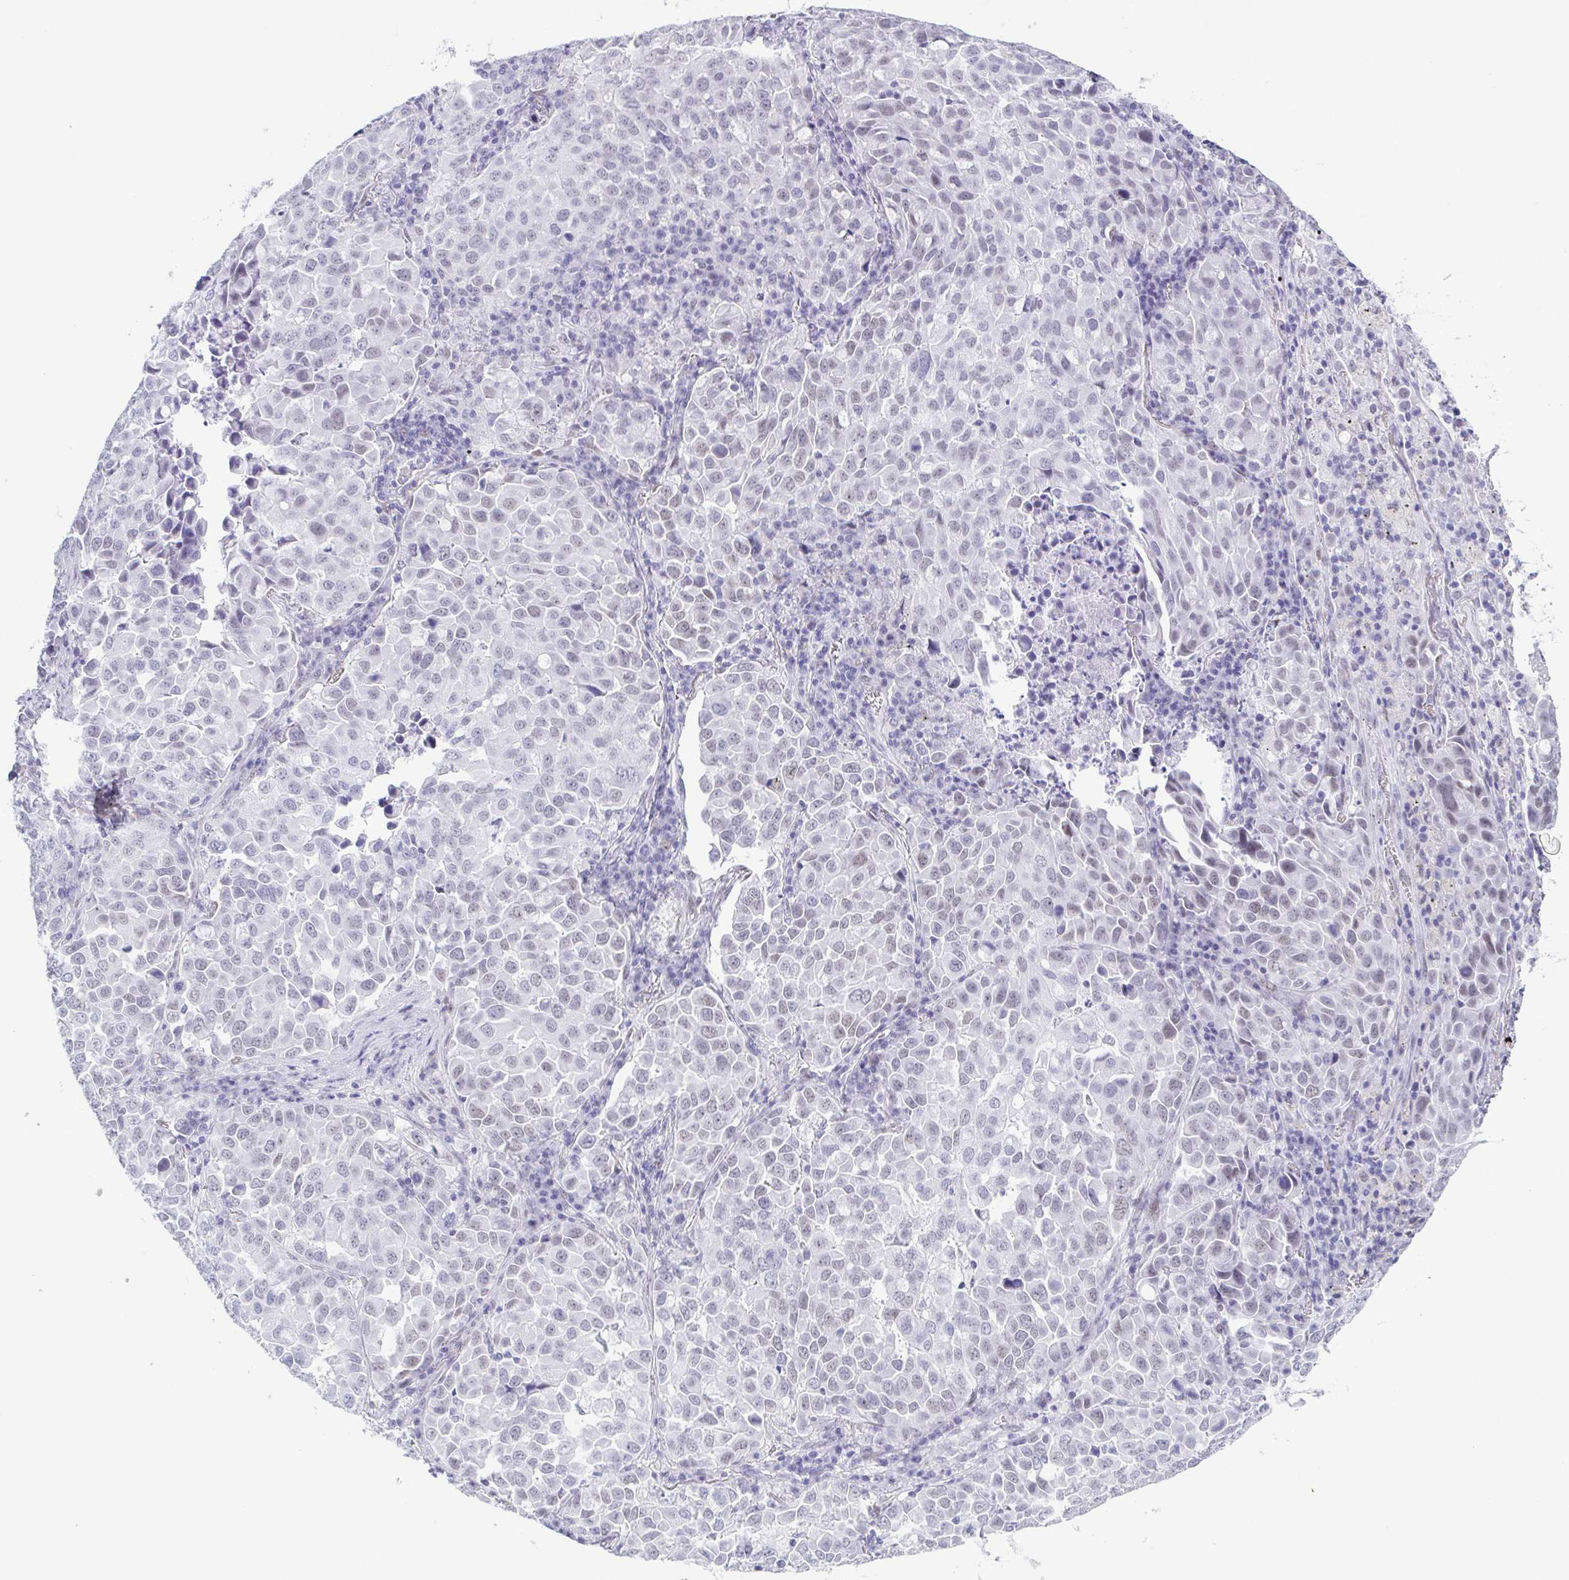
{"staining": {"intensity": "negative", "quantity": "none", "location": "none"}, "tissue": "lung cancer", "cell_type": "Tumor cells", "image_type": "cancer", "snomed": [{"axis": "morphology", "description": "Adenocarcinoma, NOS"}, {"axis": "morphology", "description": "Adenocarcinoma, metastatic, NOS"}, {"axis": "topography", "description": "Lymph node"}, {"axis": "topography", "description": "Lung"}], "caption": "IHC of human lung cancer reveals no staining in tumor cells. Nuclei are stained in blue.", "gene": "SUGP2", "patient": {"sex": "female", "age": 65}}